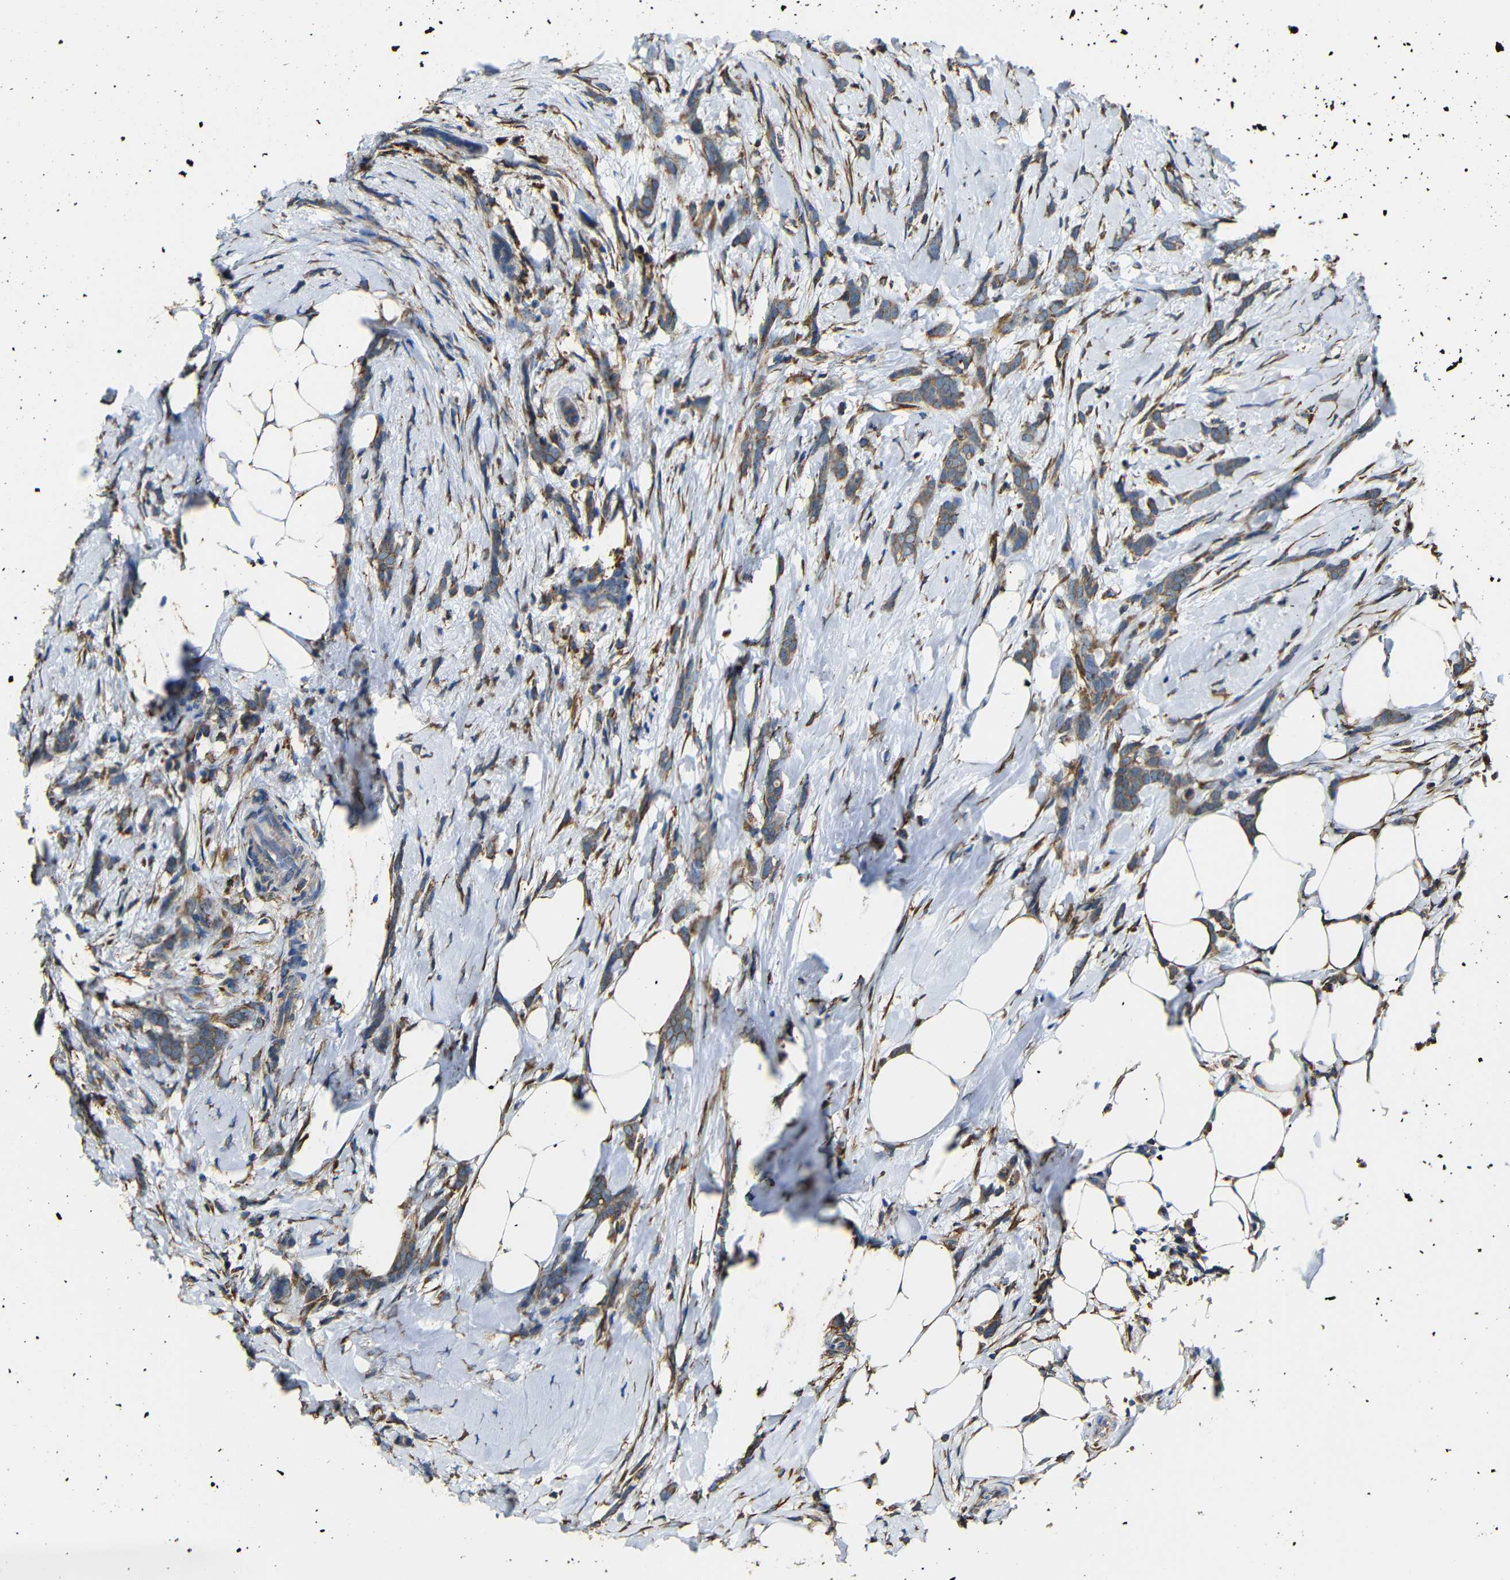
{"staining": {"intensity": "moderate", "quantity": ">75%", "location": "cytoplasmic/membranous"}, "tissue": "breast cancer", "cell_type": "Tumor cells", "image_type": "cancer", "snomed": [{"axis": "morphology", "description": "Lobular carcinoma, in situ"}, {"axis": "morphology", "description": "Lobular carcinoma"}, {"axis": "topography", "description": "Breast"}], "caption": "Immunohistochemistry (IHC) of breast lobular carcinoma shows medium levels of moderate cytoplasmic/membranous expression in about >75% of tumor cells.", "gene": "PPIB", "patient": {"sex": "female", "age": 41}}